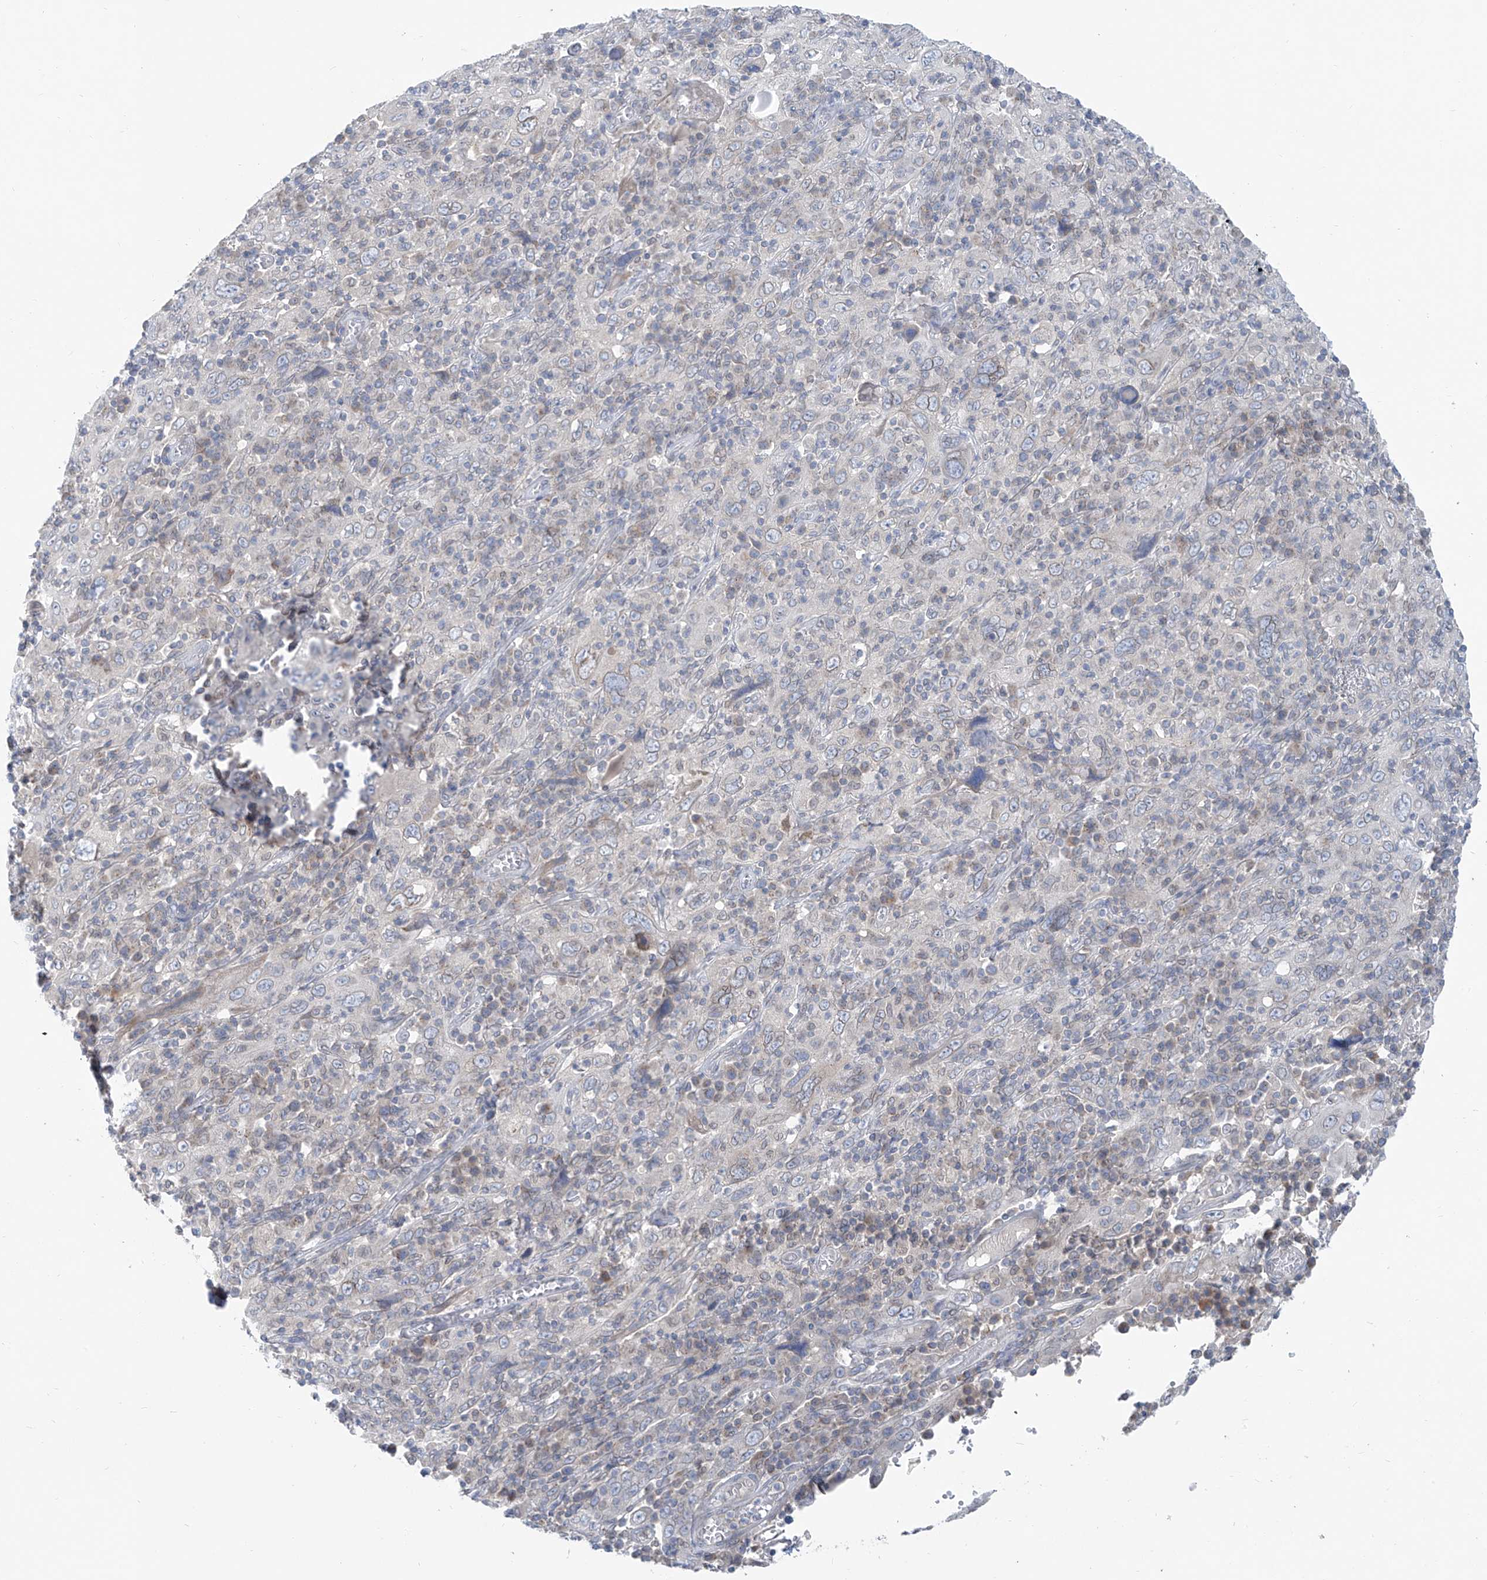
{"staining": {"intensity": "weak", "quantity": "<25%", "location": "cytoplasmic/membranous"}, "tissue": "cervical cancer", "cell_type": "Tumor cells", "image_type": "cancer", "snomed": [{"axis": "morphology", "description": "Squamous cell carcinoma, NOS"}, {"axis": "topography", "description": "Cervix"}], "caption": "Cervical cancer stained for a protein using immunohistochemistry (IHC) reveals no staining tumor cells.", "gene": "KRTAP25-1", "patient": {"sex": "female", "age": 46}}